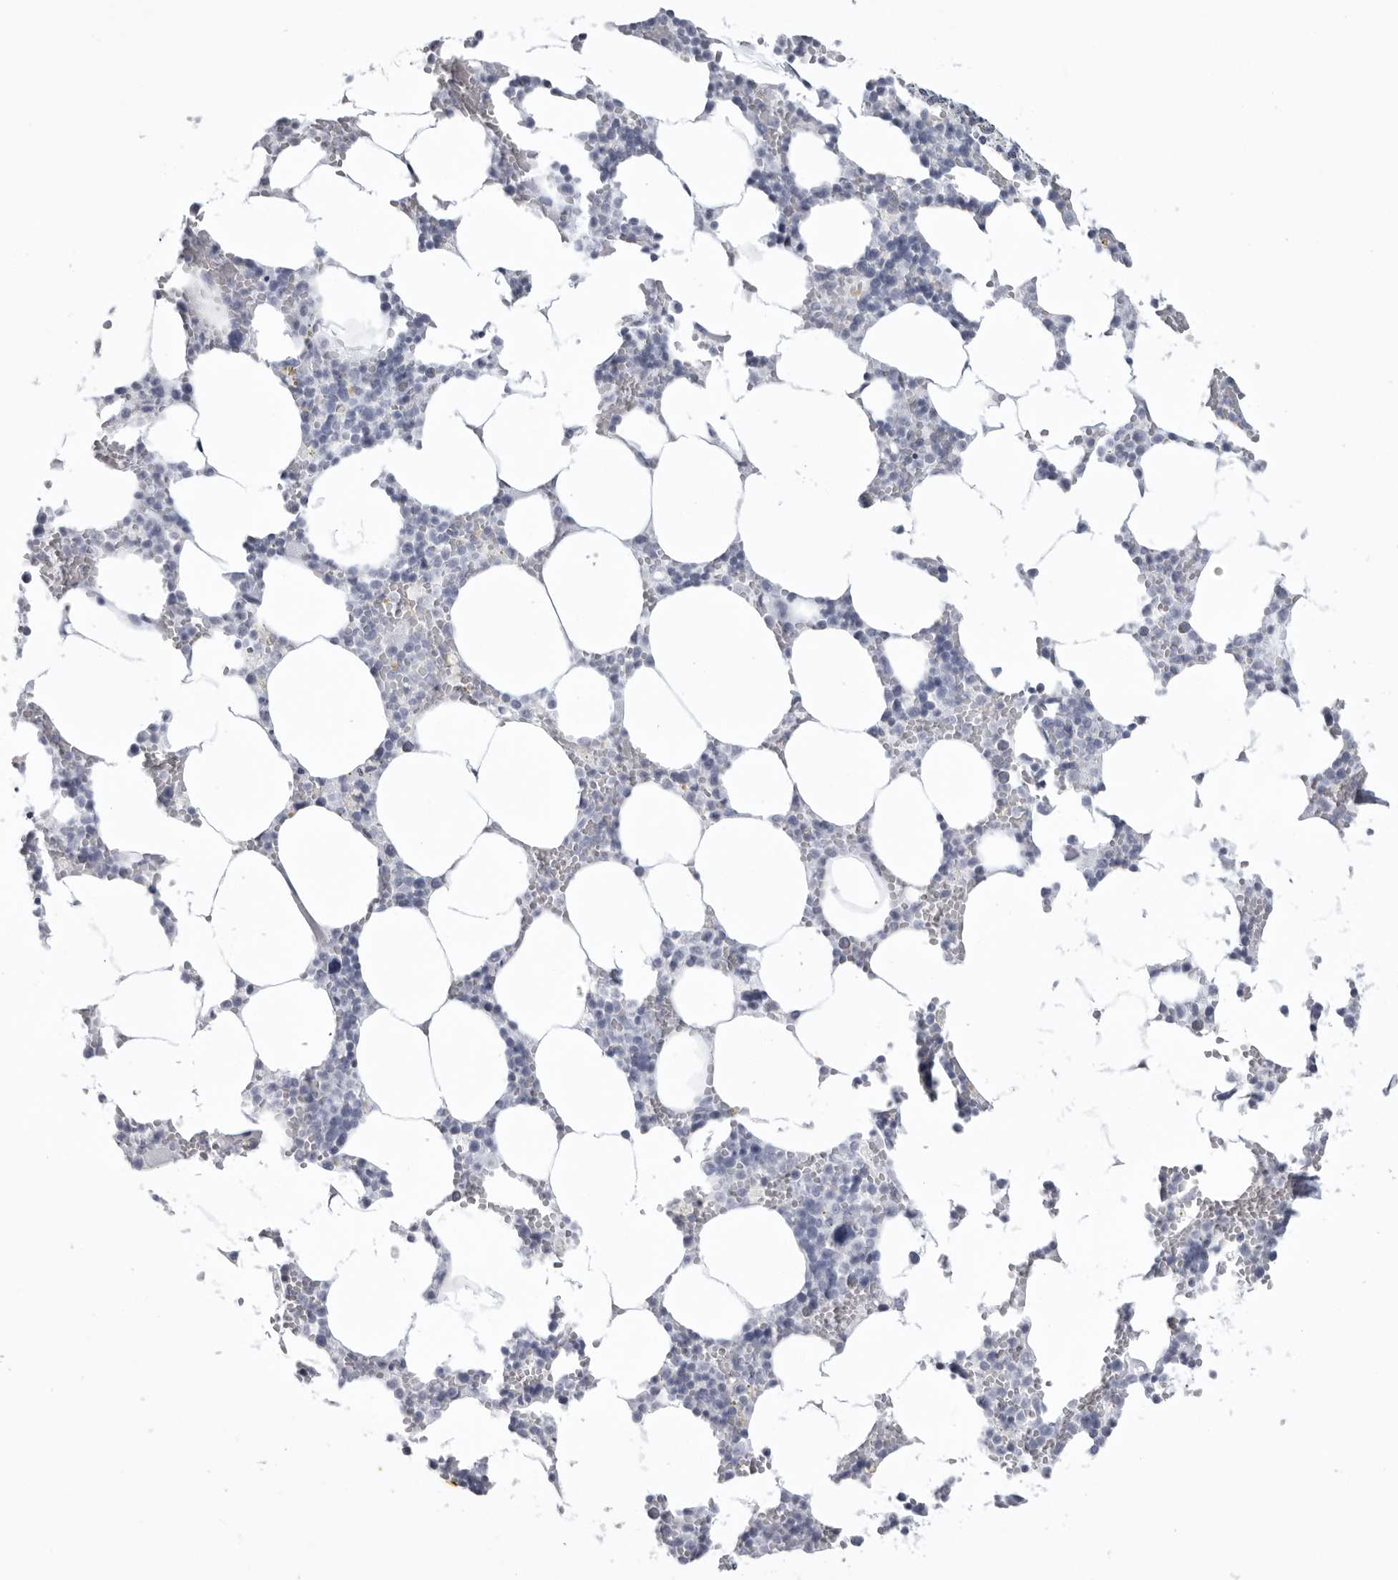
{"staining": {"intensity": "negative", "quantity": "none", "location": "none"}, "tissue": "bone marrow", "cell_type": "Hematopoietic cells", "image_type": "normal", "snomed": [{"axis": "morphology", "description": "Normal tissue, NOS"}, {"axis": "topography", "description": "Bone marrow"}], "caption": "Protein analysis of unremarkable bone marrow displays no significant positivity in hematopoietic cells. (DAB IHC visualized using brightfield microscopy, high magnification).", "gene": "KLK9", "patient": {"sex": "male", "age": 70}}